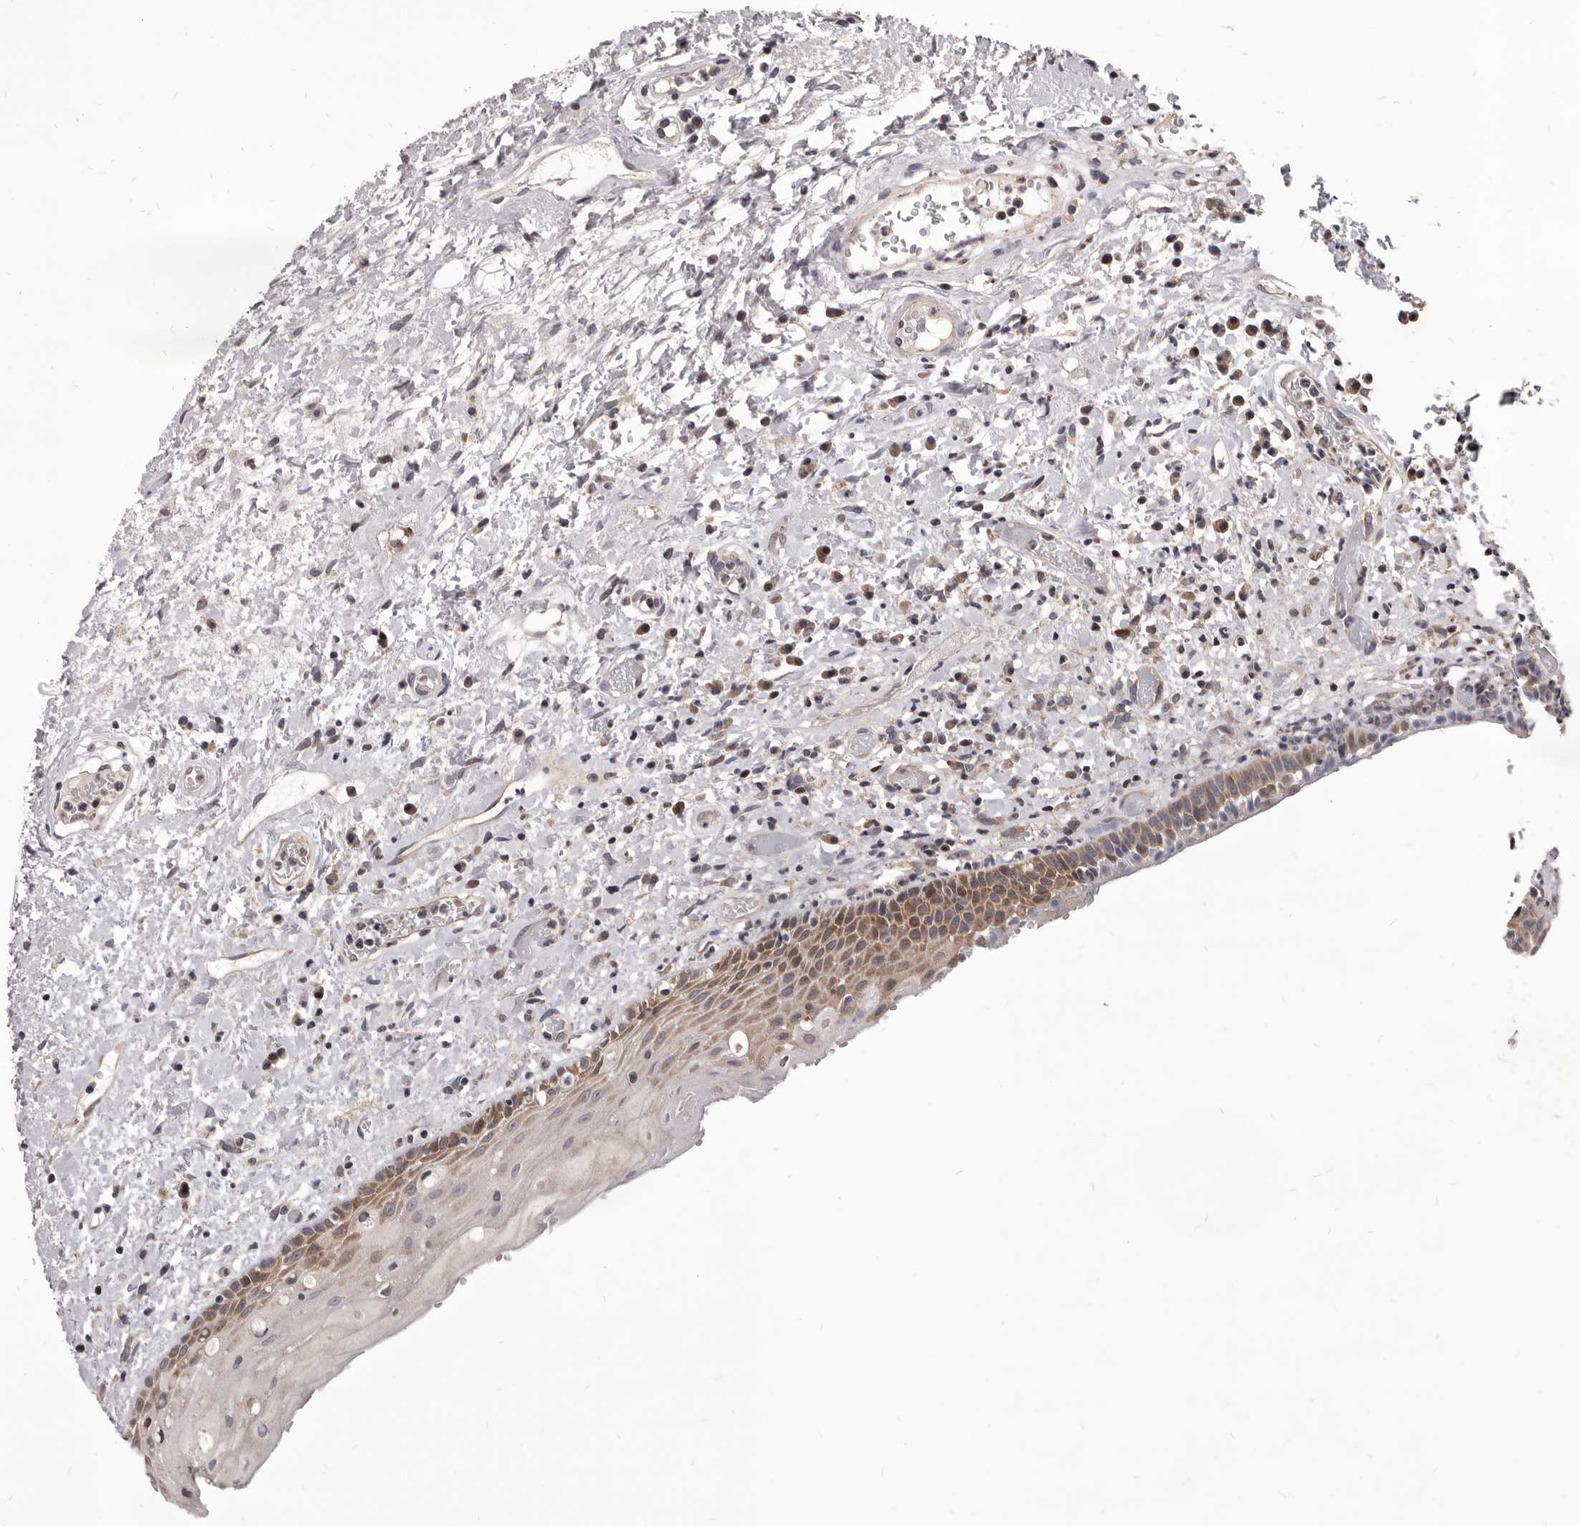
{"staining": {"intensity": "moderate", "quantity": "25%-75%", "location": "cytoplasmic/membranous"}, "tissue": "oral mucosa", "cell_type": "Squamous epithelial cells", "image_type": "normal", "snomed": [{"axis": "morphology", "description": "Normal tissue, NOS"}, {"axis": "topography", "description": "Oral tissue"}], "caption": "This photomicrograph demonstrates immunohistochemistry staining of benign human oral mucosa, with medium moderate cytoplasmic/membranous expression in about 25%-75% of squamous epithelial cells.", "gene": "MAP3K14", "patient": {"sex": "female", "age": 76}}